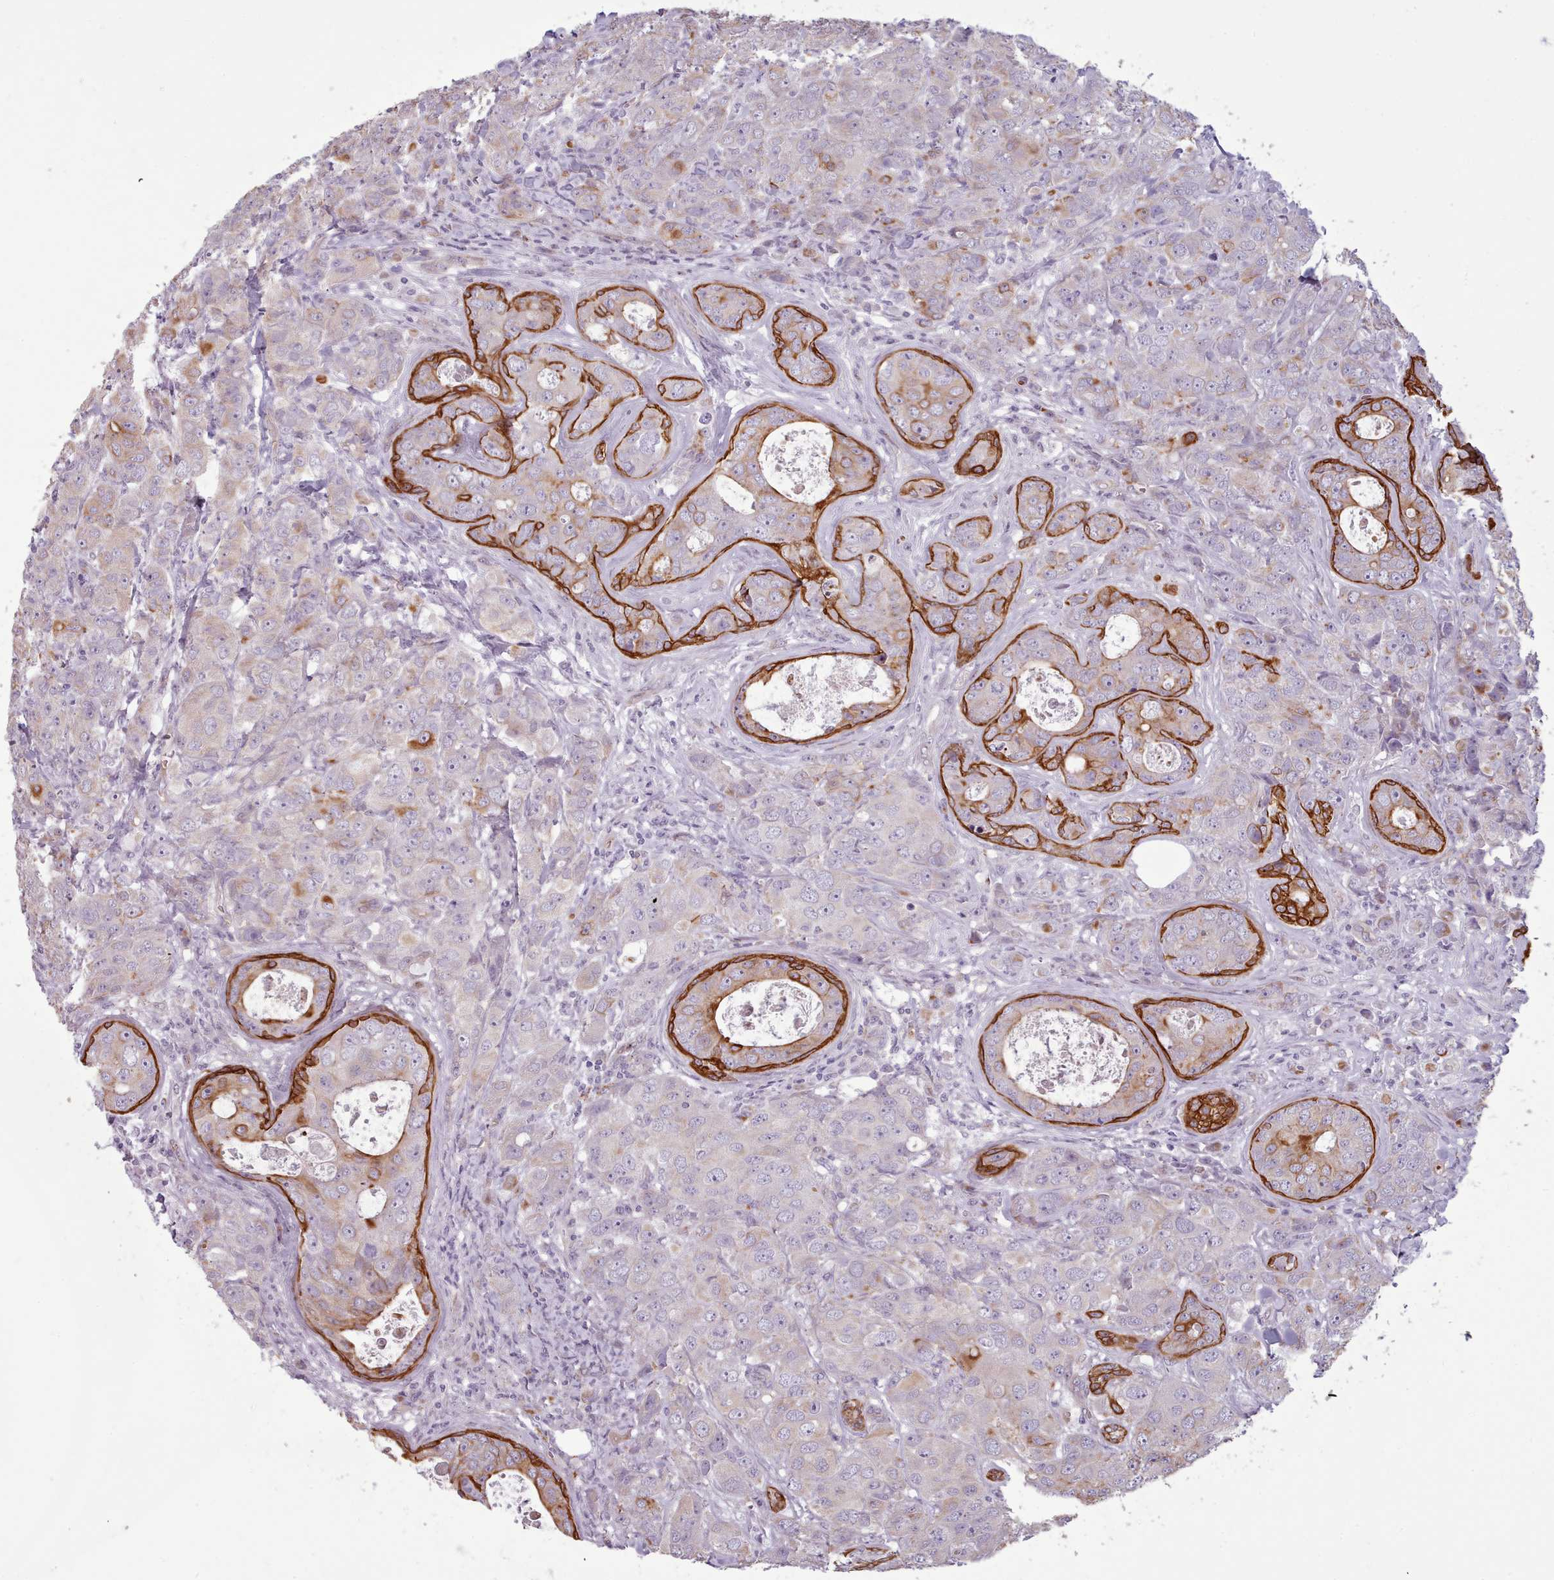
{"staining": {"intensity": "negative", "quantity": "none", "location": "none"}, "tissue": "breast cancer", "cell_type": "Tumor cells", "image_type": "cancer", "snomed": [{"axis": "morphology", "description": "Duct carcinoma"}, {"axis": "topography", "description": "Breast"}], "caption": "Invasive ductal carcinoma (breast) was stained to show a protein in brown. There is no significant staining in tumor cells. (Immunohistochemistry, brightfield microscopy, high magnification).", "gene": "PLD4", "patient": {"sex": "female", "age": 43}}